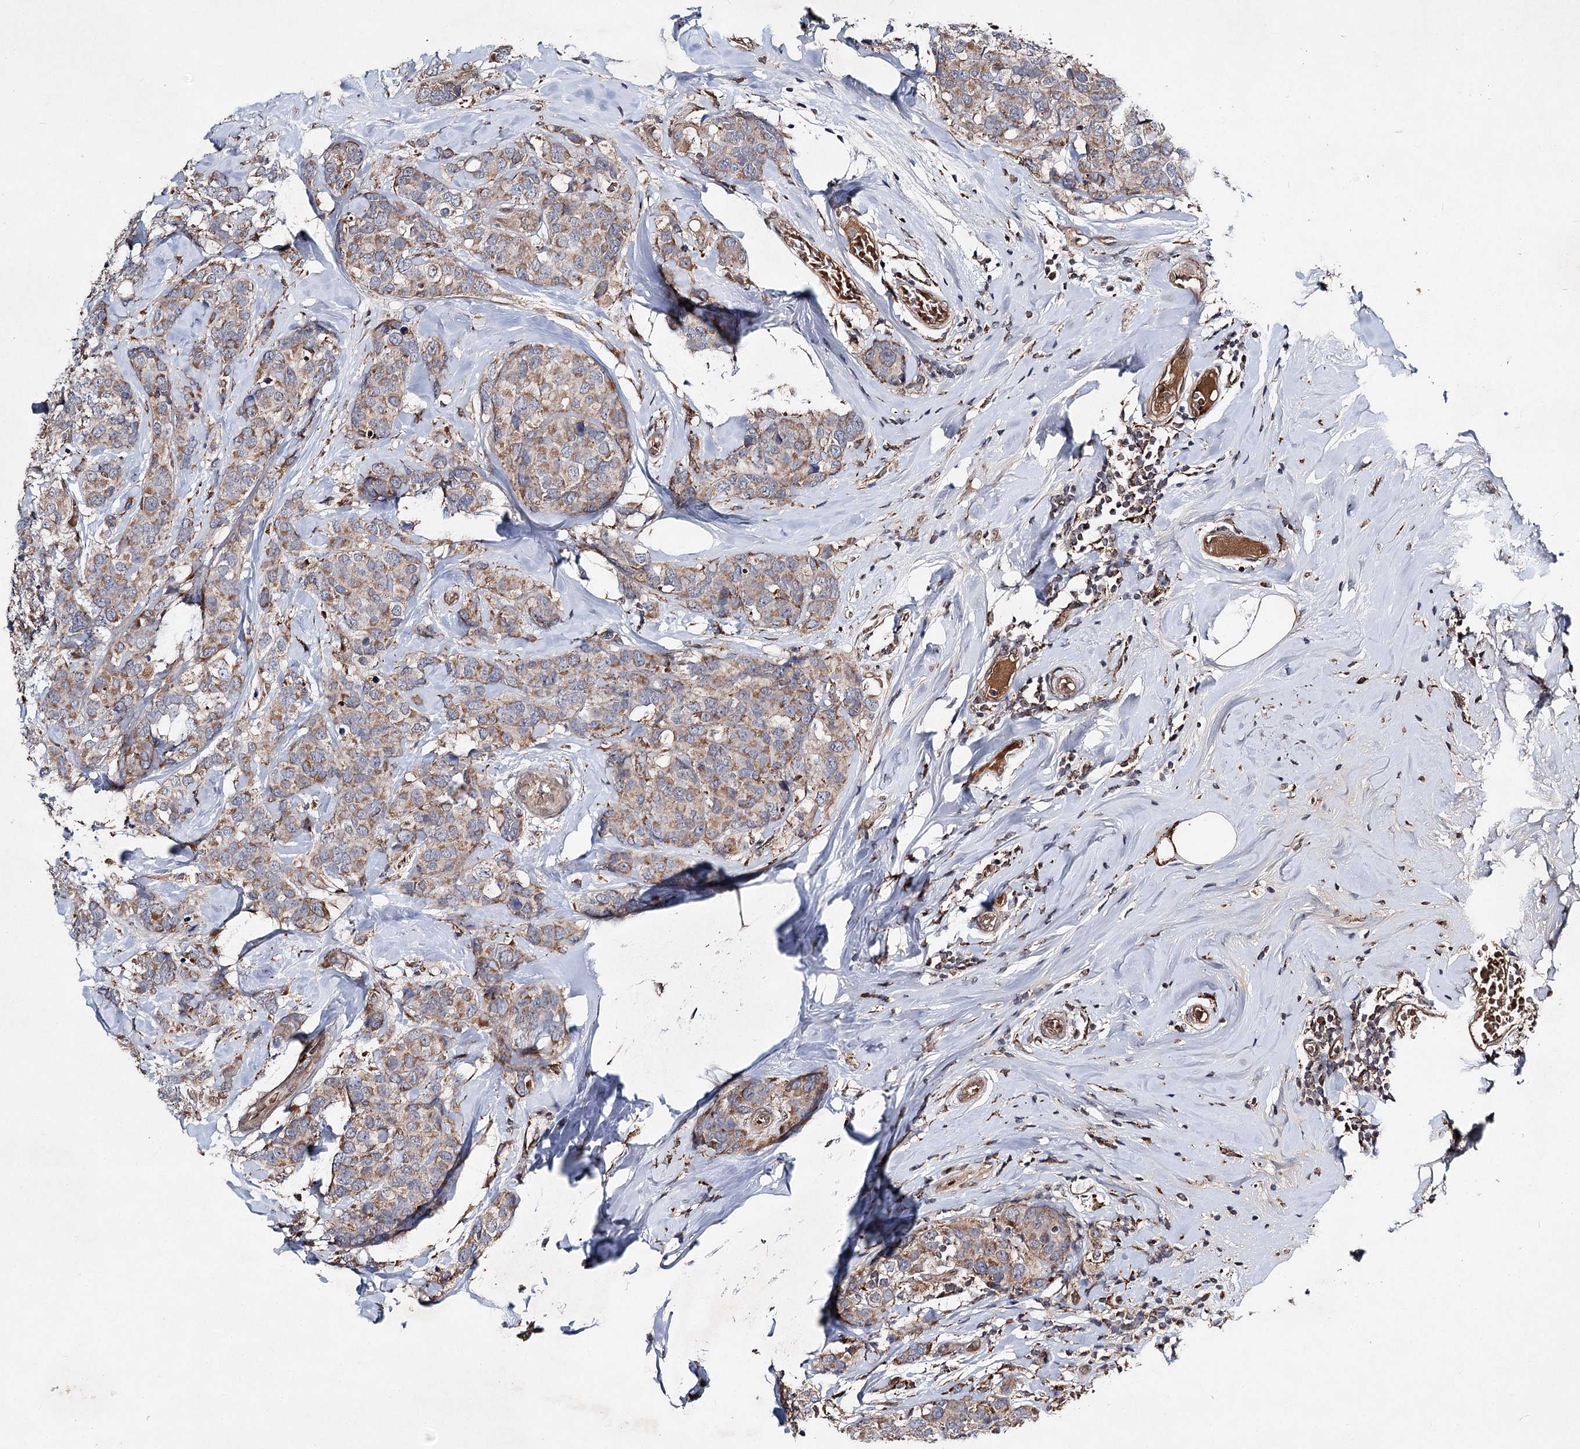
{"staining": {"intensity": "moderate", "quantity": "25%-75%", "location": "cytoplasmic/membranous"}, "tissue": "breast cancer", "cell_type": "Tumor cells", "image_type": "cancer", "snomed": [{"axis": "morphology", "description": "Lobular carcinoma"}, {"axis": "topography", "description": "Breast"}], "caption": "Breast lobular carcinoma tissue displays moderate cytoplasmic/membranous positivity in about 25%-75% of tumor cells, visualized by immunohistochemistry.", "gene": "MSANTD2", "patient": {"sex": "female", "age": 59}}